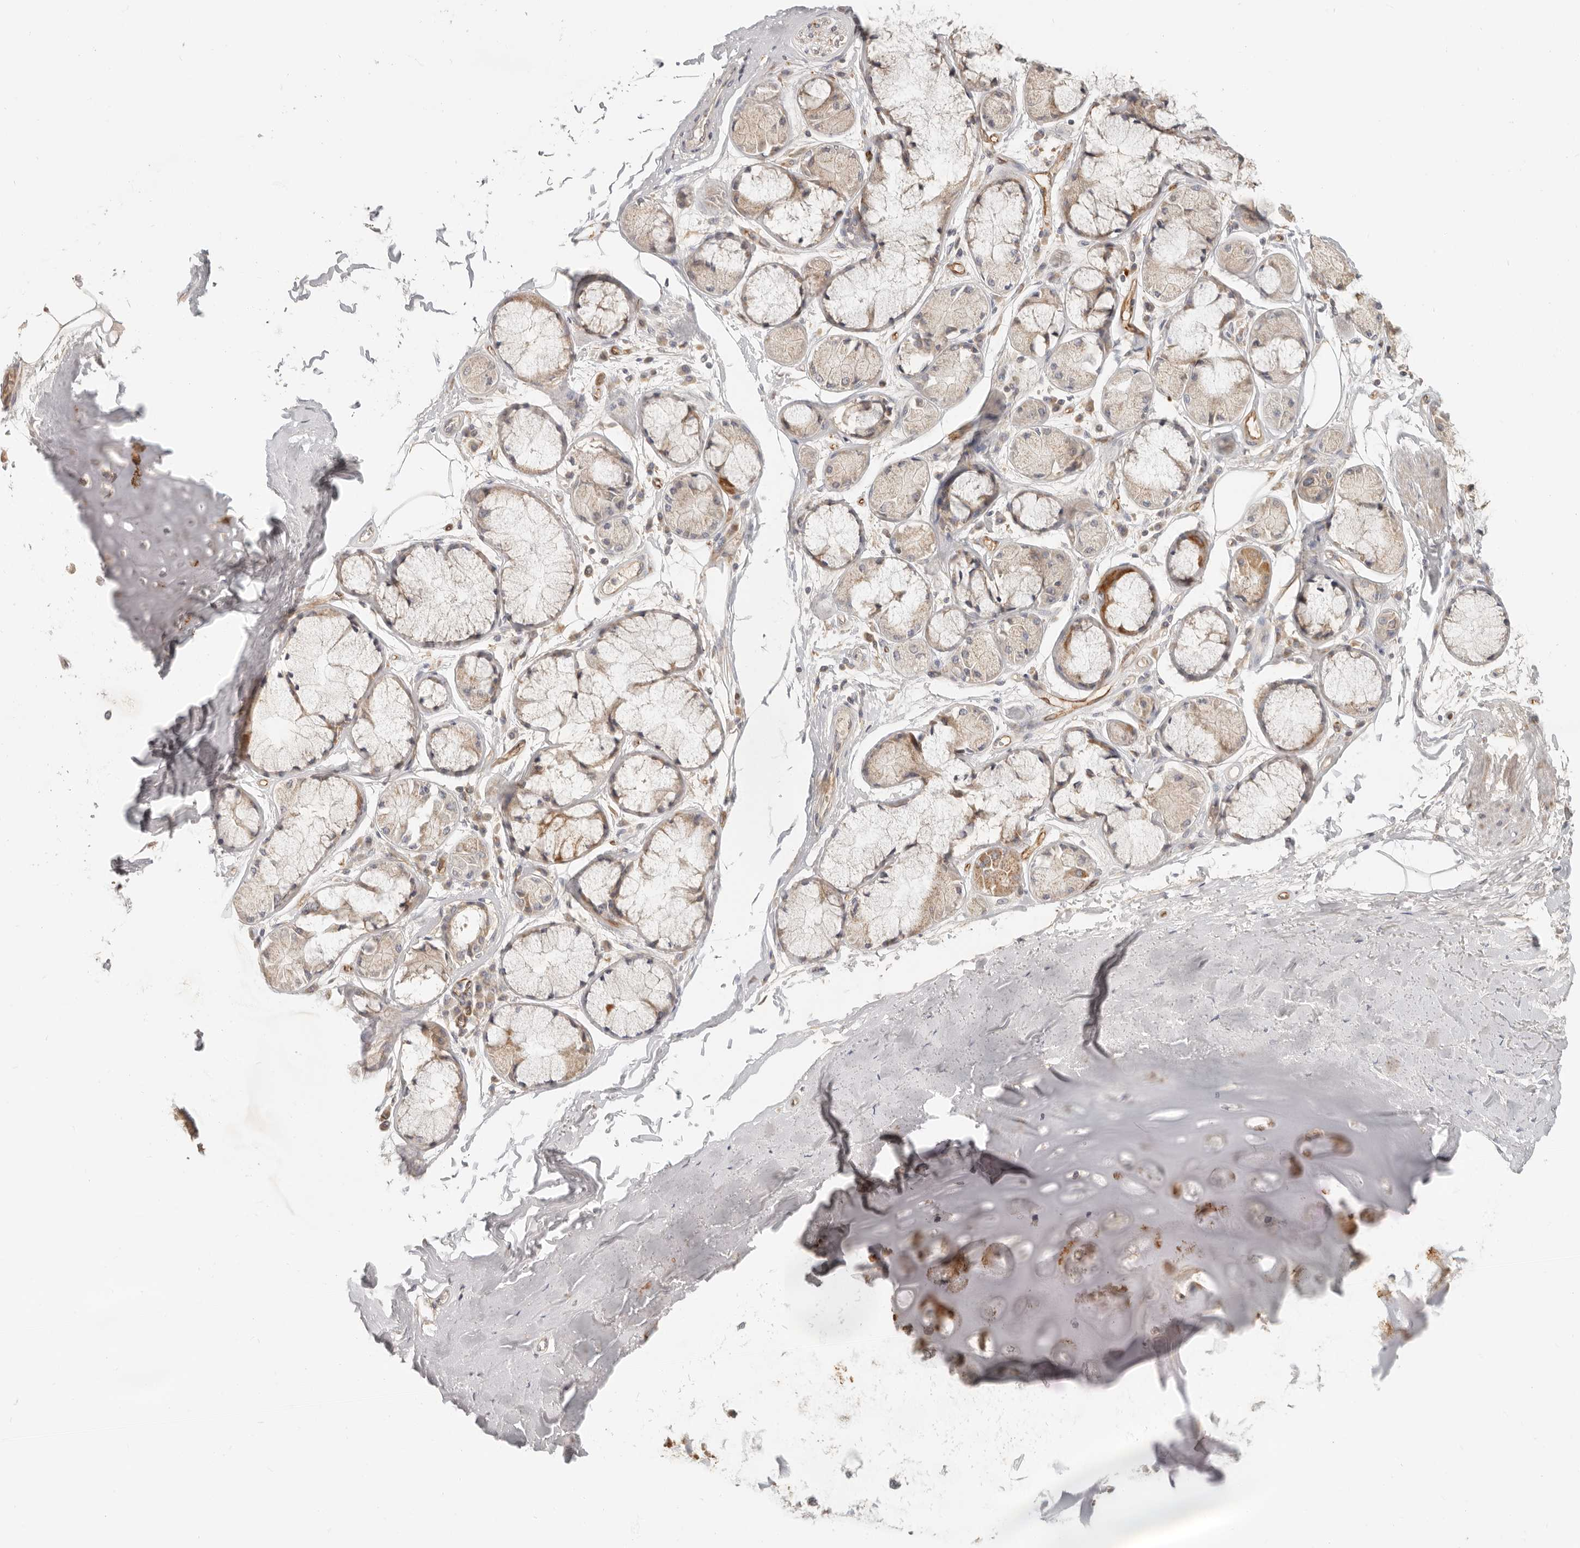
{"staining": {"intensity": "negative", "quantity": "none", "location": "none"}, "tissue": "adipose tissue", "cell_type": "Adipocytes", "image_type": "normal", "snomed": [{"axis": "morphology", "description": "Normal tissue, NOS"}, {"axis": "topography", "description": "Bronchus"}], "caption": "The image reveals no significant positivity in adipocytes of adipose tissue. The staining is performed using DAB (3,3'-diaminobenzidine) brown chromogen with nuclei counter-stained in using hematoxylin.", "gene": "SPRING1", "patient": {"sex": "male", "age": 66}}